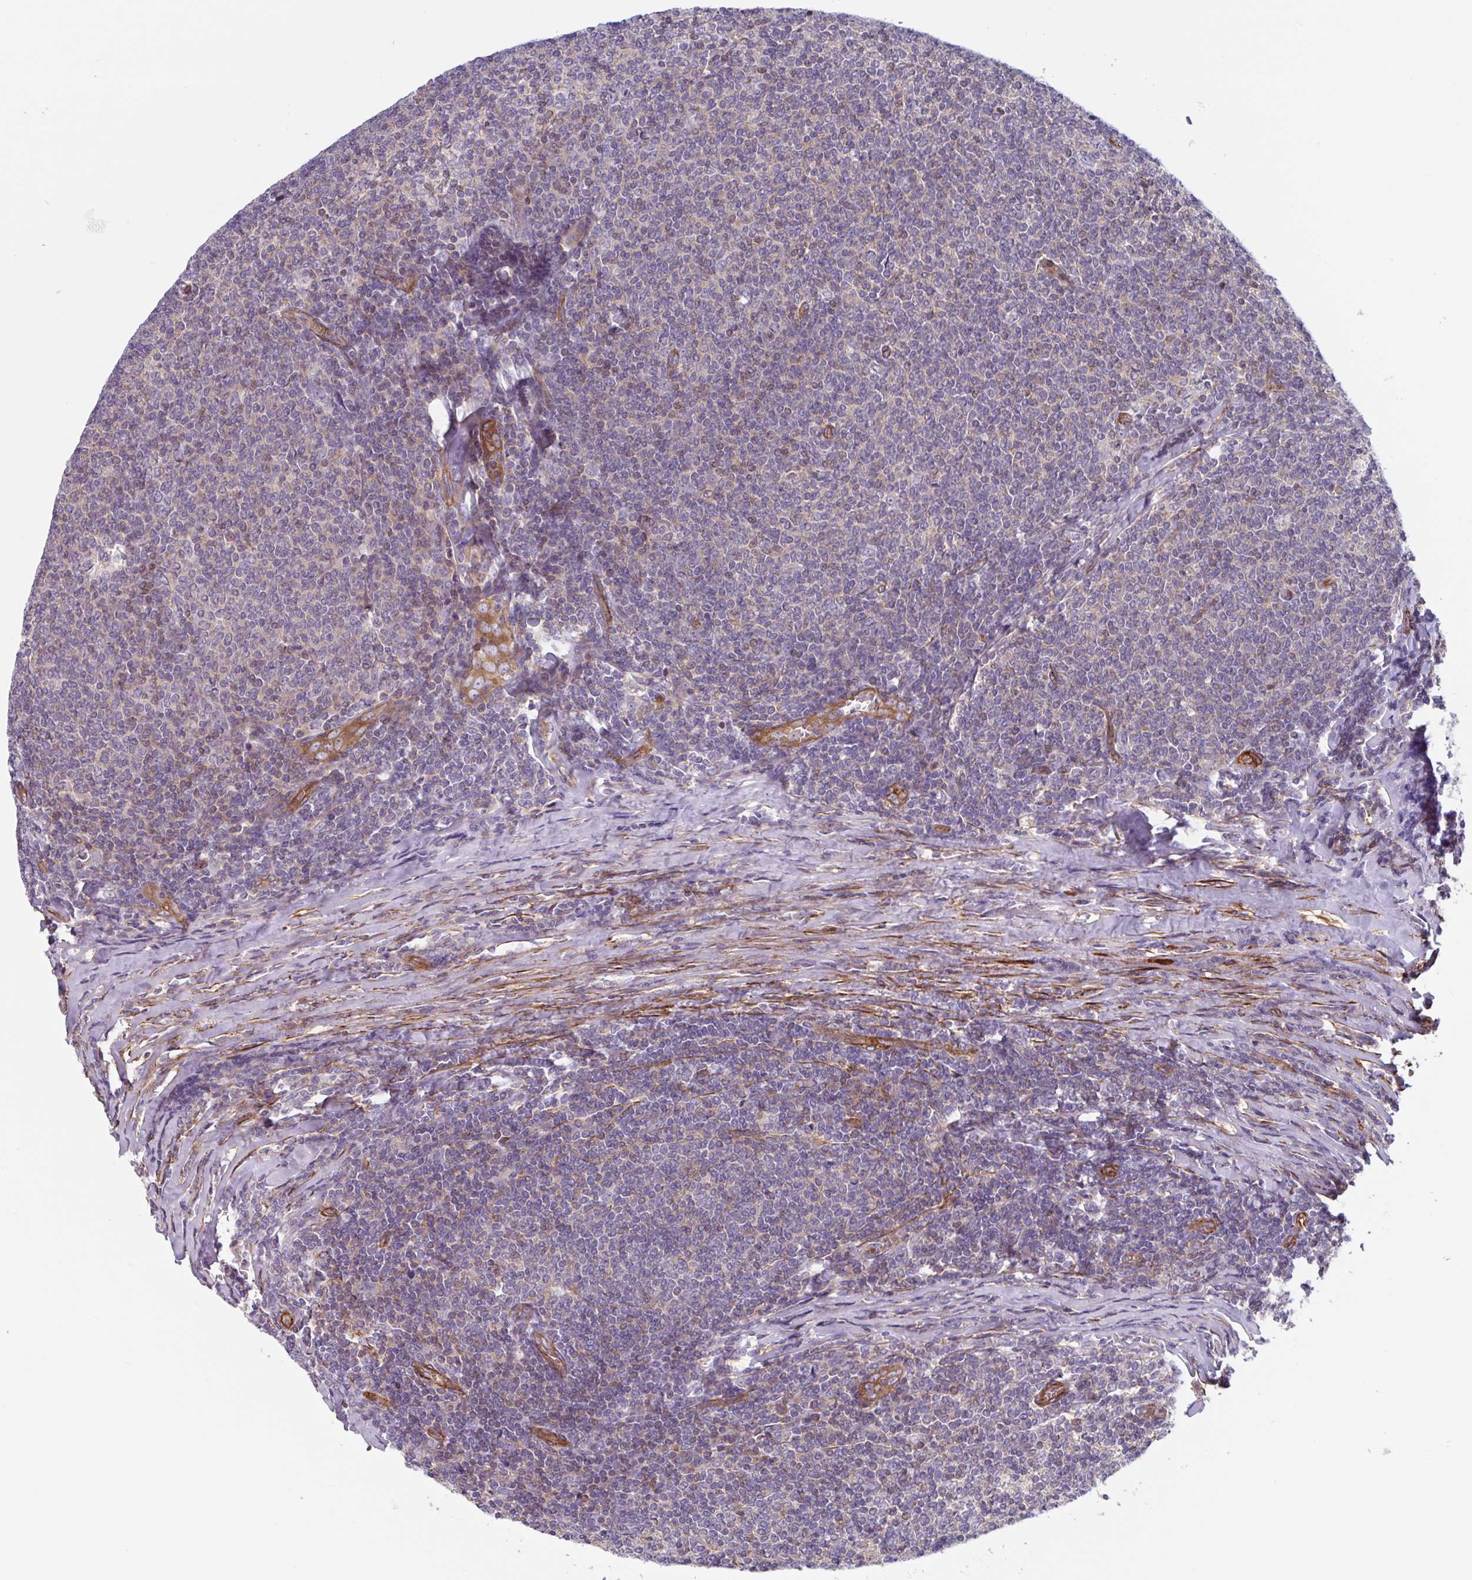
{"staining": {"intensity": "weak", "quantity": "25%-75%", "location": "cytoplasmic/membranous"}, "tissue": "lymphoma", "cell_type": "Tumor cells", "image_type": "cancer", "snomed": [{"axis": "morphology", "description": "Malignant lymphoma, non-Hodgkin's type, Low grade"}, {"axis": "topography", "description": "Lymph node"}], "caption": "Lymphoma stained with a brown dye reveals weak cytoplasmic/membranous positive positivity in approximately 25%-75% of tumor cells.", "gene": "SHISA7", "patient": {"sex": "male", "age": 52}}